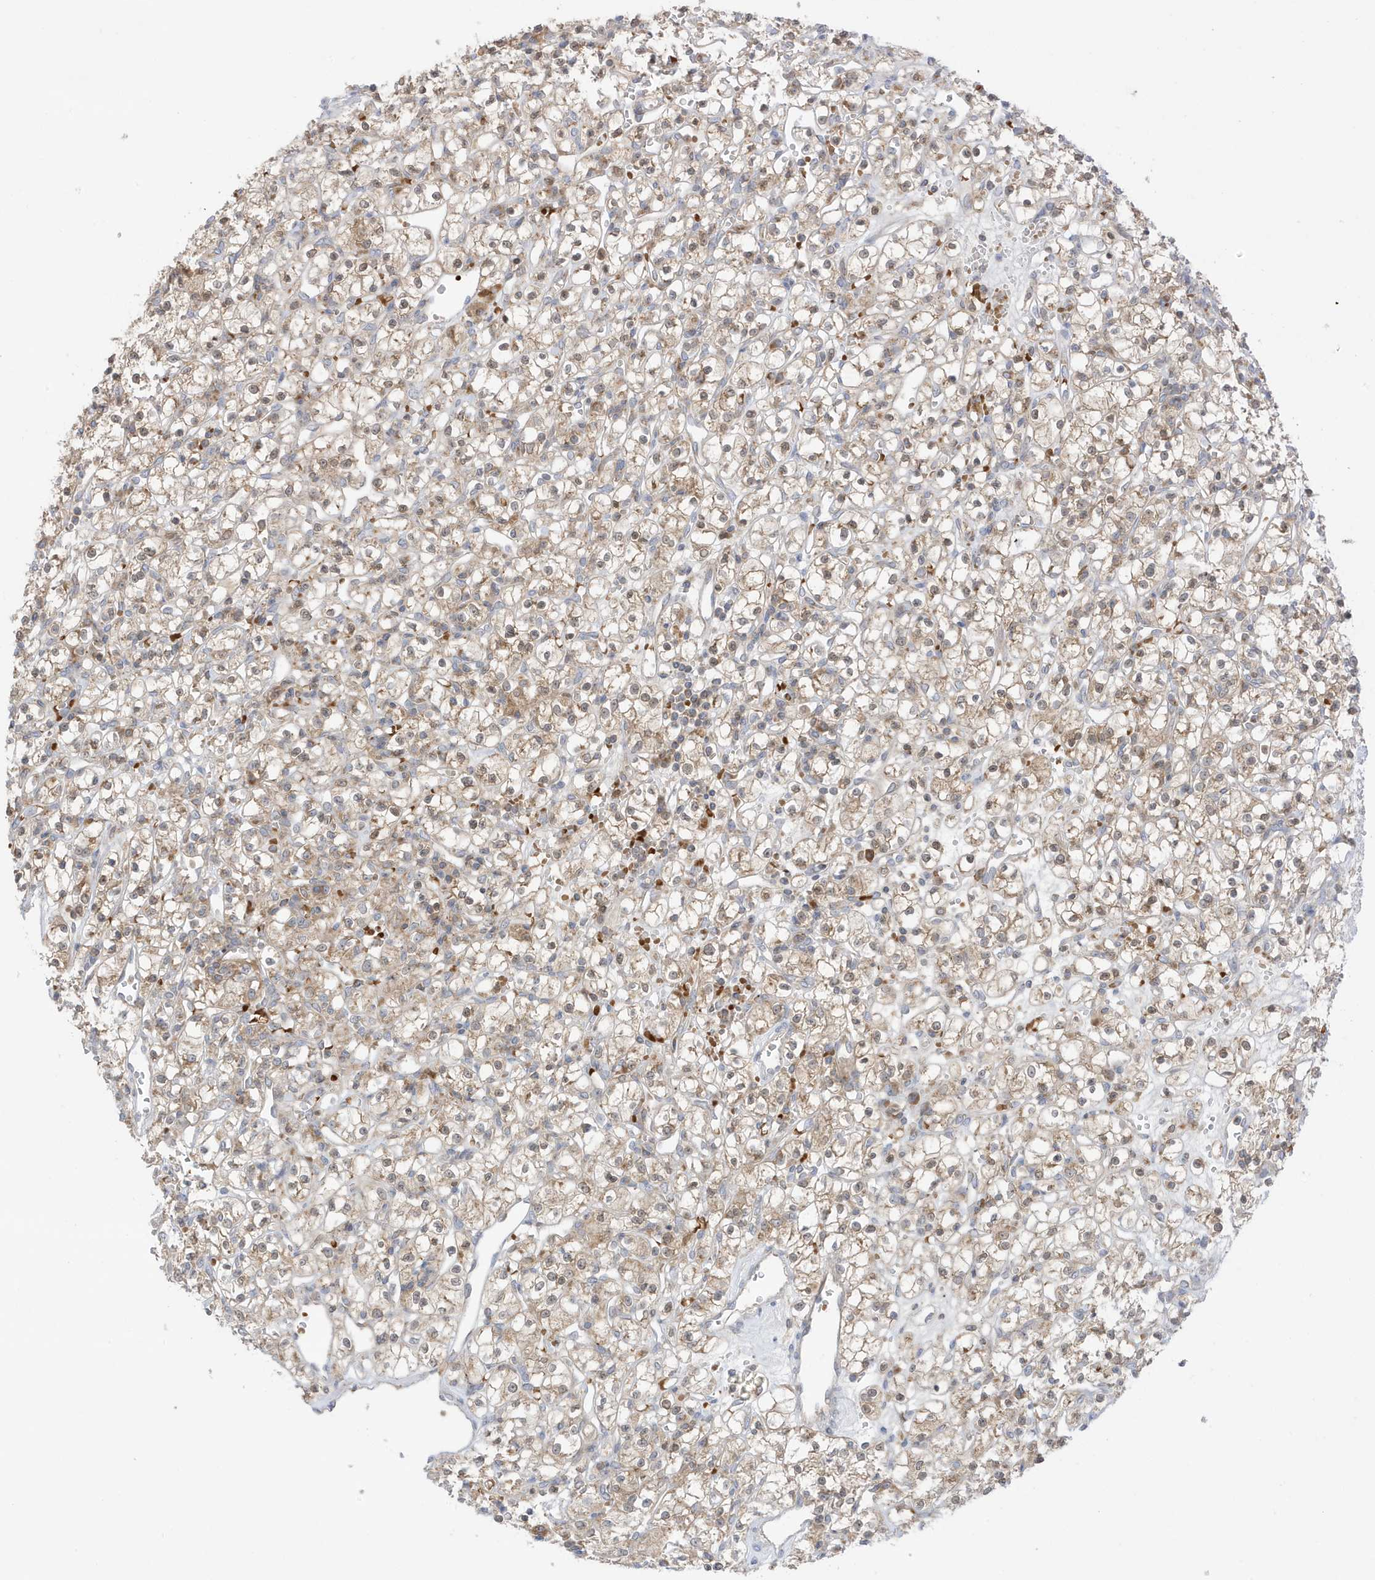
{"staining": {"intensity": "moderate", "quantity": "<25%", "location": "cytoplasmic/membranous"}, "tissue": "renal cancer", "cell_type": "Tumor cells", "image_type": "cancer", "snomed": [{"axis": "morphology", "description": "Adenocarcinoma, NOS"}, {"axis": "topography", "description": "Kidney"}], "caption": "Human renal cancer (adenocarcinoma) stained with a protein marker demonstrates moderate staining in tumor cells.", "gene": "NPPC", "patient": {"sex": "female", "age": 59}}